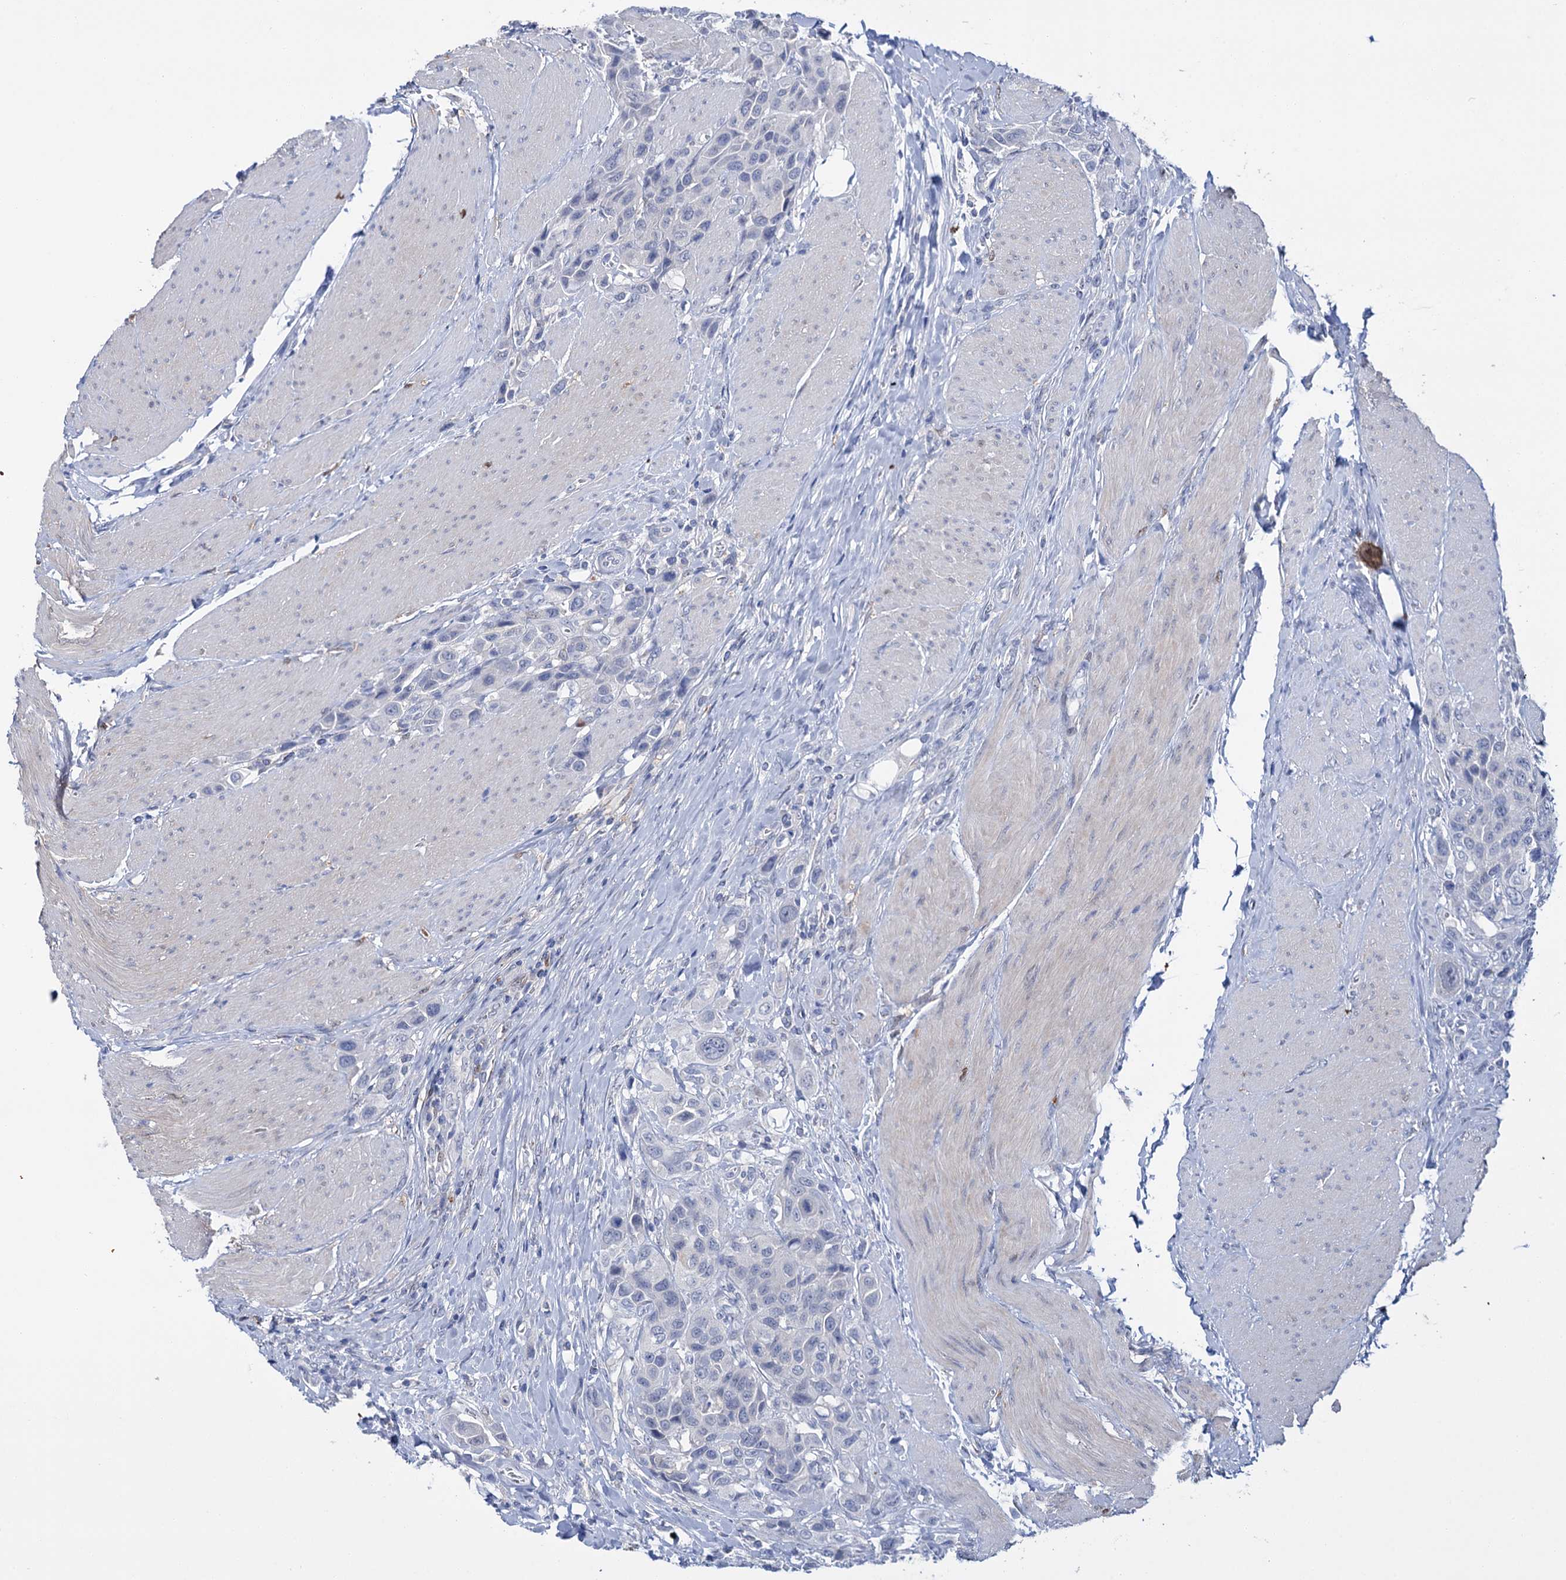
{"staining": {"intensity": "negative", "quantity": "none", "location": "none"}, "tissue": "urothelial cancer", "cell_type": "Tumor cells", "image_type": "cancer", "snomed": [{"axis": "morphology", "description": "Urothelial carcinoma, High grade"}, {"axis": "topography", "description": "Urinary bladder"}], "caption": "Urothelial cancer stained for a protein using IHC demonstrates no staining tumor cells.", "gene": "LYZL4", "patient": {"sex": "male", "age": 50}}